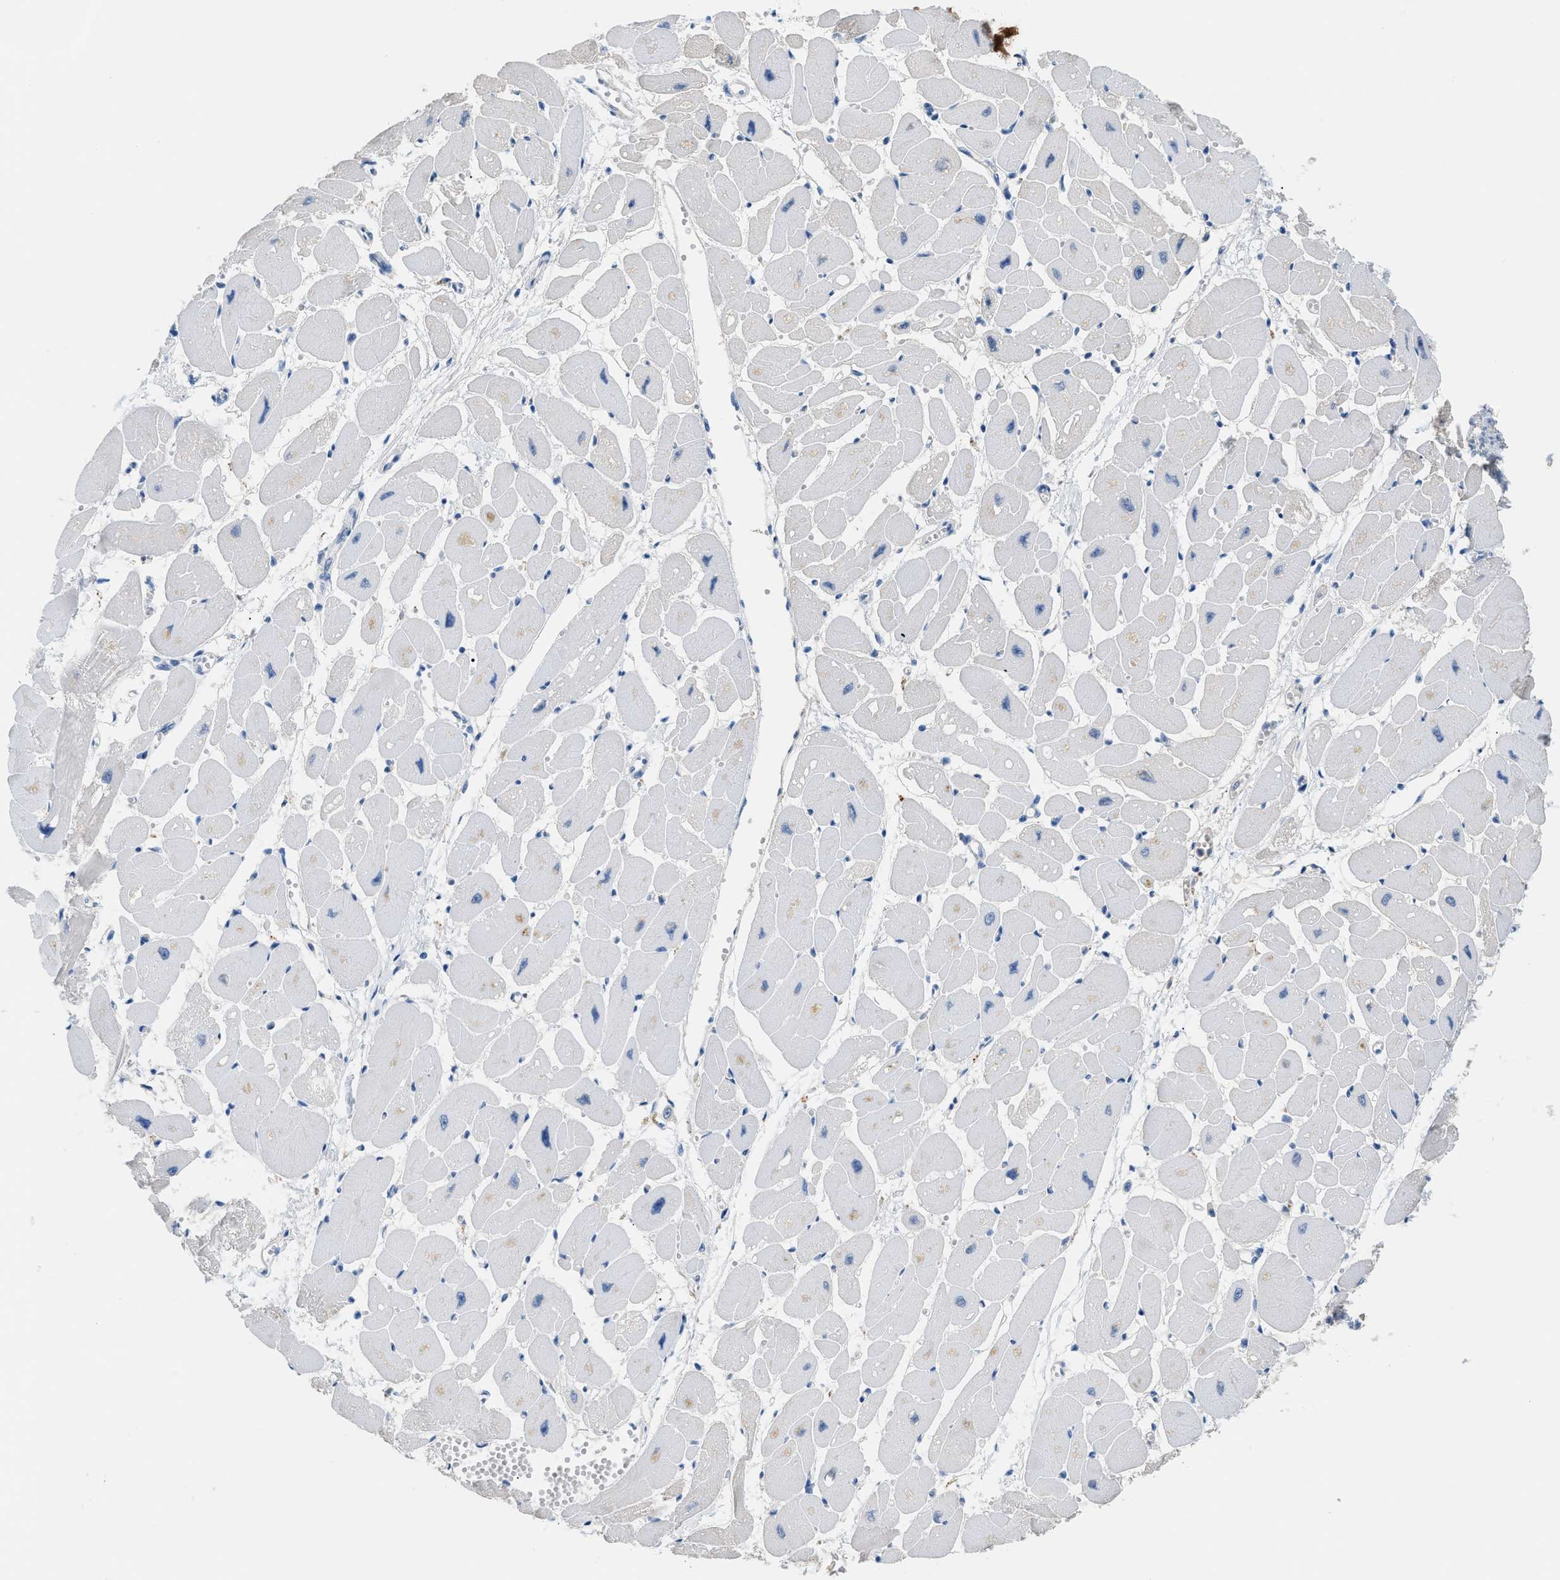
{"staining": {"intensity": "negative", "quantity": "none", "location": "none"}, "tissue": "heart muscle", "cell_type": "Cardiomyocytes", "image_type": "normal", "snomed": [{"axis": "morphology", "description": "Normal tissue, NOS"}, {"axis": "topography", "description": "Heart"}], "caption": "The histopathology image demonstrates no staining of cardiomyocytes in unremarkable heart muscle. The staining is performed using DAB (3,3'-diaminobenzidine) brown chromogen with nuclei counter-stained in using hematoxylin.", "gene": "CFI", "patient": {"sex": "female", "age": 54}}